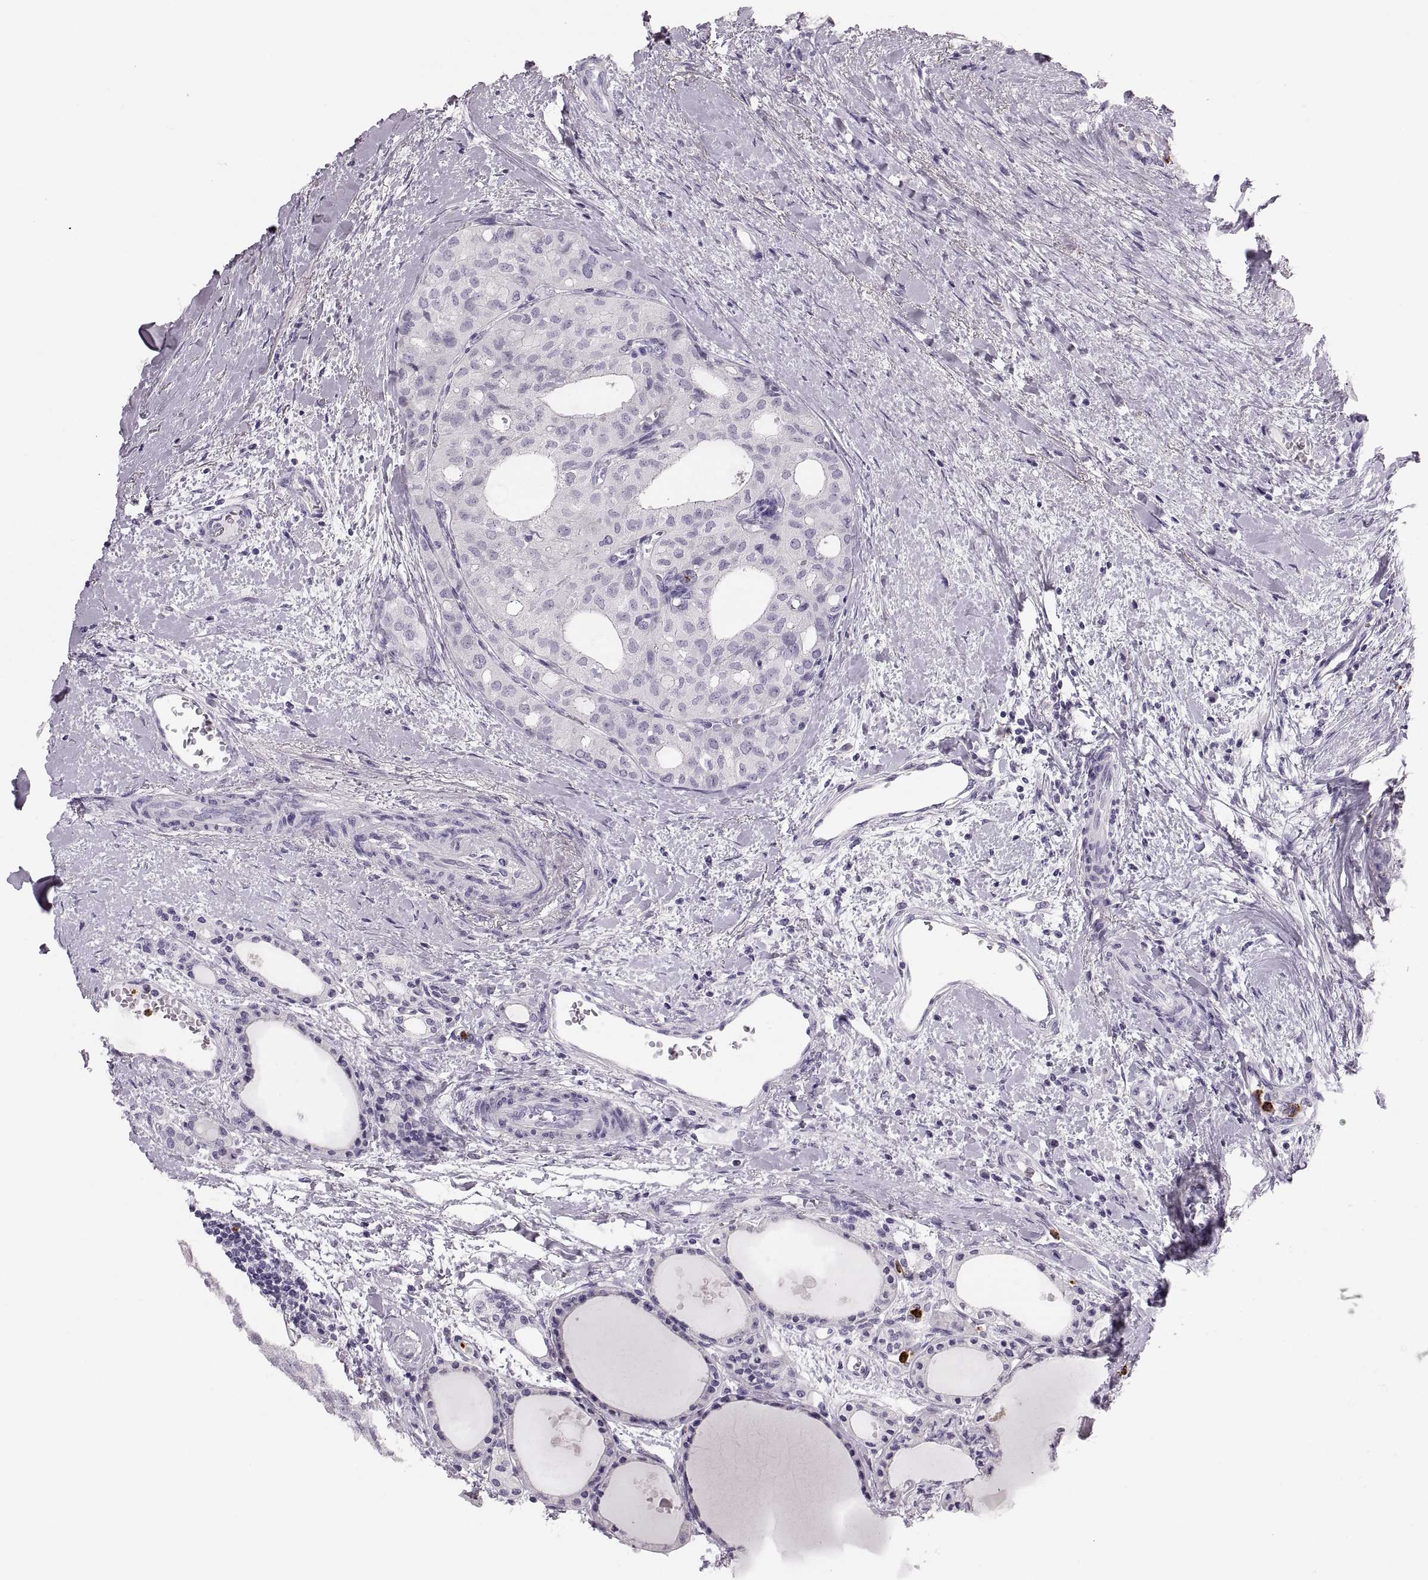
{"staining": {"intensity": "negative", "quantity": "none", "location": "none"}, "tissue": "thyroid cancer", "cell_type": "Tumor cells", "image_type": "cancer", "snomed": [{"axis": "morphology", "description": "Follicular adenoma carcinoma, NOS"}, {"axis": "topography", "description": "Thyroid gland"}], "caption": "The IHC image has no significant expression in tumor cells of thyroid cancer (follicular adenoma carcinoma) tissue.", "gene": "MILR1", "patient": {"sex": "male", "age": 75}}